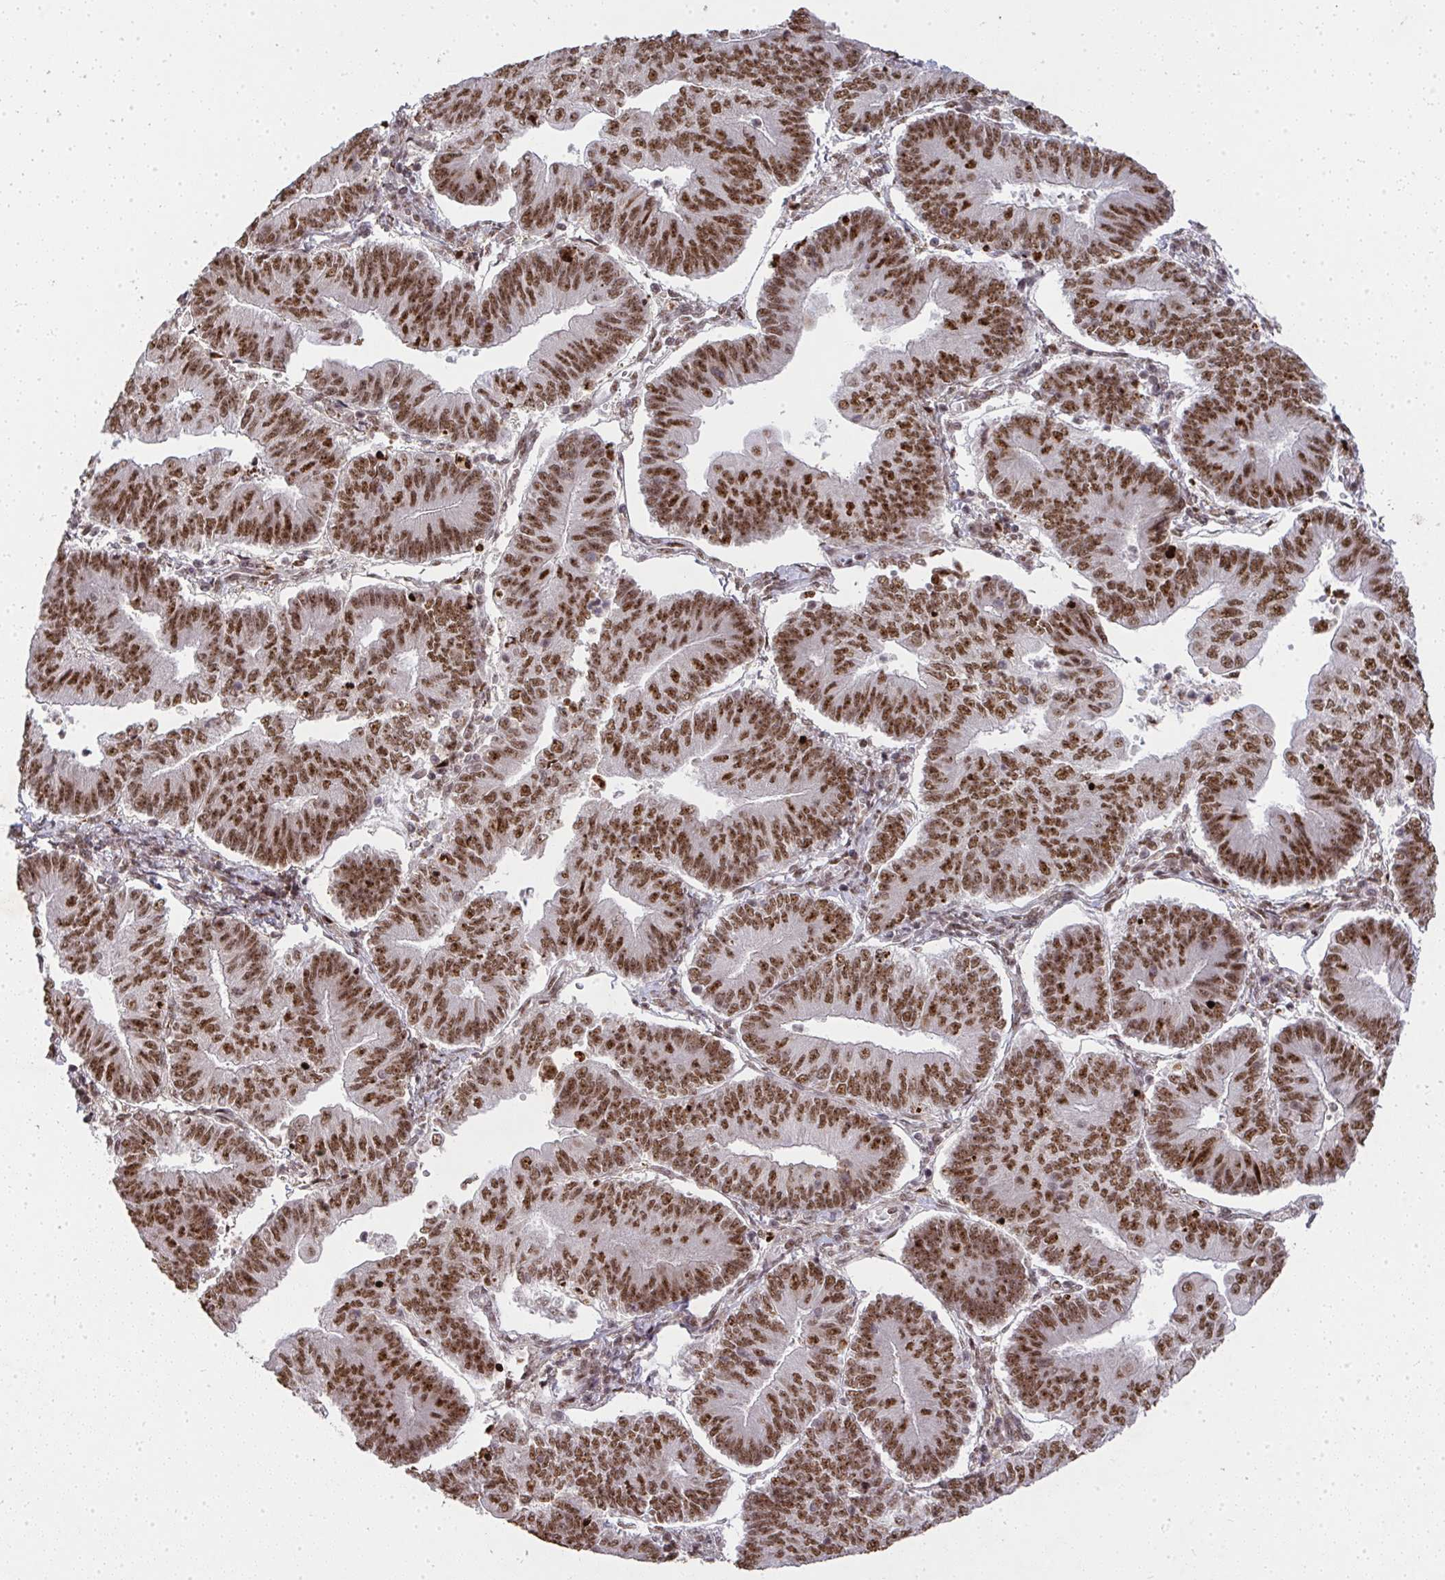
{"staining": {"intensity": "moderate", "quantity": ">75%", "location": "nuclear"}, "tissue": "endometrial cancer", "cell_type": "Tumor cells", "image_type": "cancer", "snomed": [{"axis": "morphology", "description": "Adenocarcinoma, NOS"}, {"axis": "topography", "description": "Endometrium"}], "caption": "IHC image of endometrial adenocarcinoma stained for a protein (brown), which reveals medium levels of moderate nuclear staining in approximately >75% of tumor cells.", "gene": "U2AF1", "patient": {"sex": "female", "age": 65}}